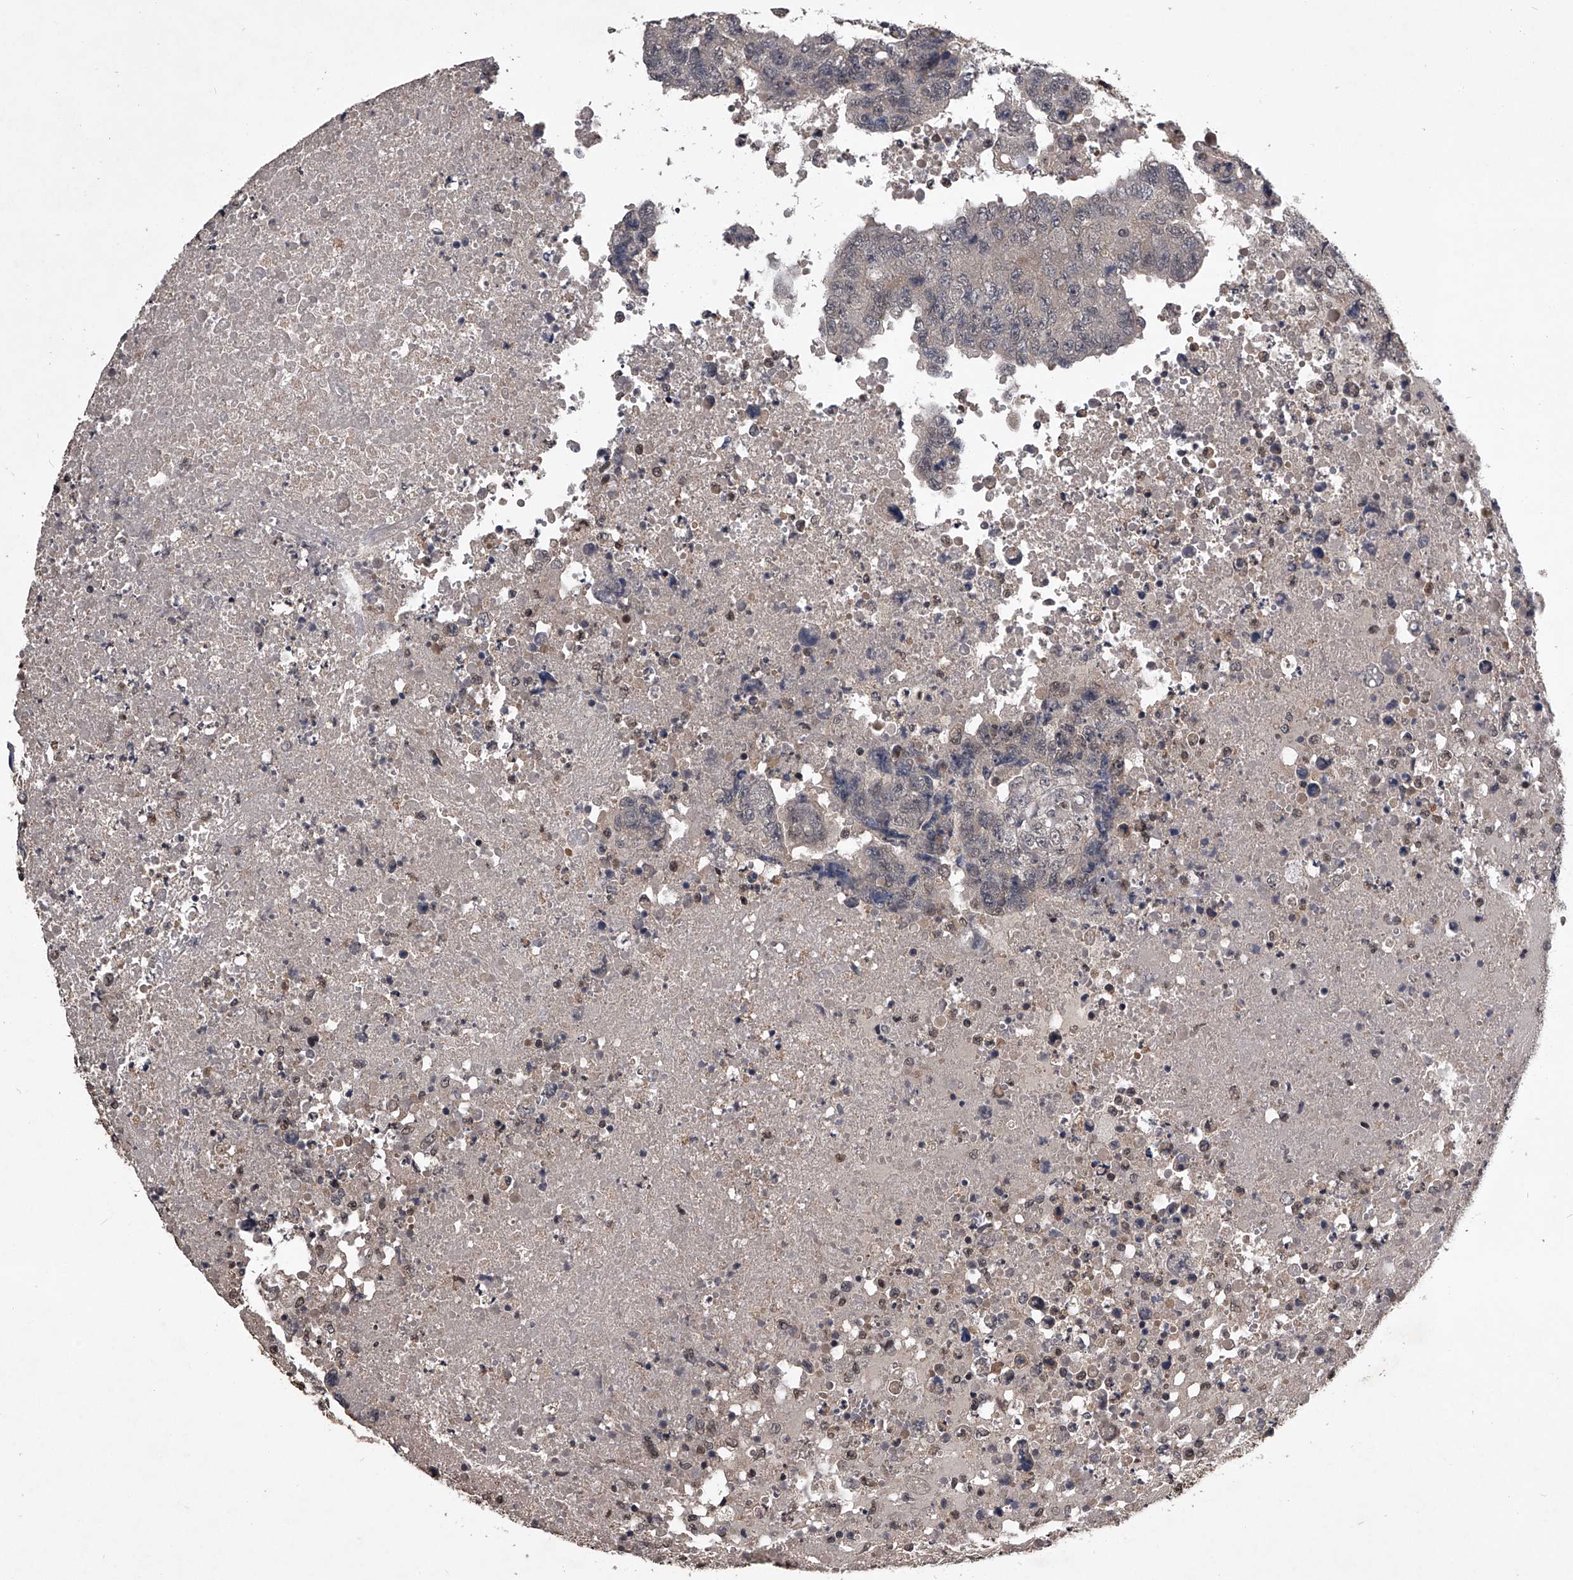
{"staining": {"intensity": "weak", "quantity": "<25%", "location": "cytoplasmic/membranous"}, "tissue": "testis cancer", "cell_type": "Tumor cells", "image_type": "cancer", "snomed": [{"axis": "morphology", "description": "Necrosis, NOS"}, {"axis": "morphology", "description": "Carcinoma, Embryonal, NOS"}, {"axis": "topography", "description": "Testis"}], "caption": "Testis cancer (embryonal carcinoma) was stained to show a protein in brown. There is no significant expression in tumor cells.", "gene": "TSNAX", "patient": {"sex": "male", "age": 19}}